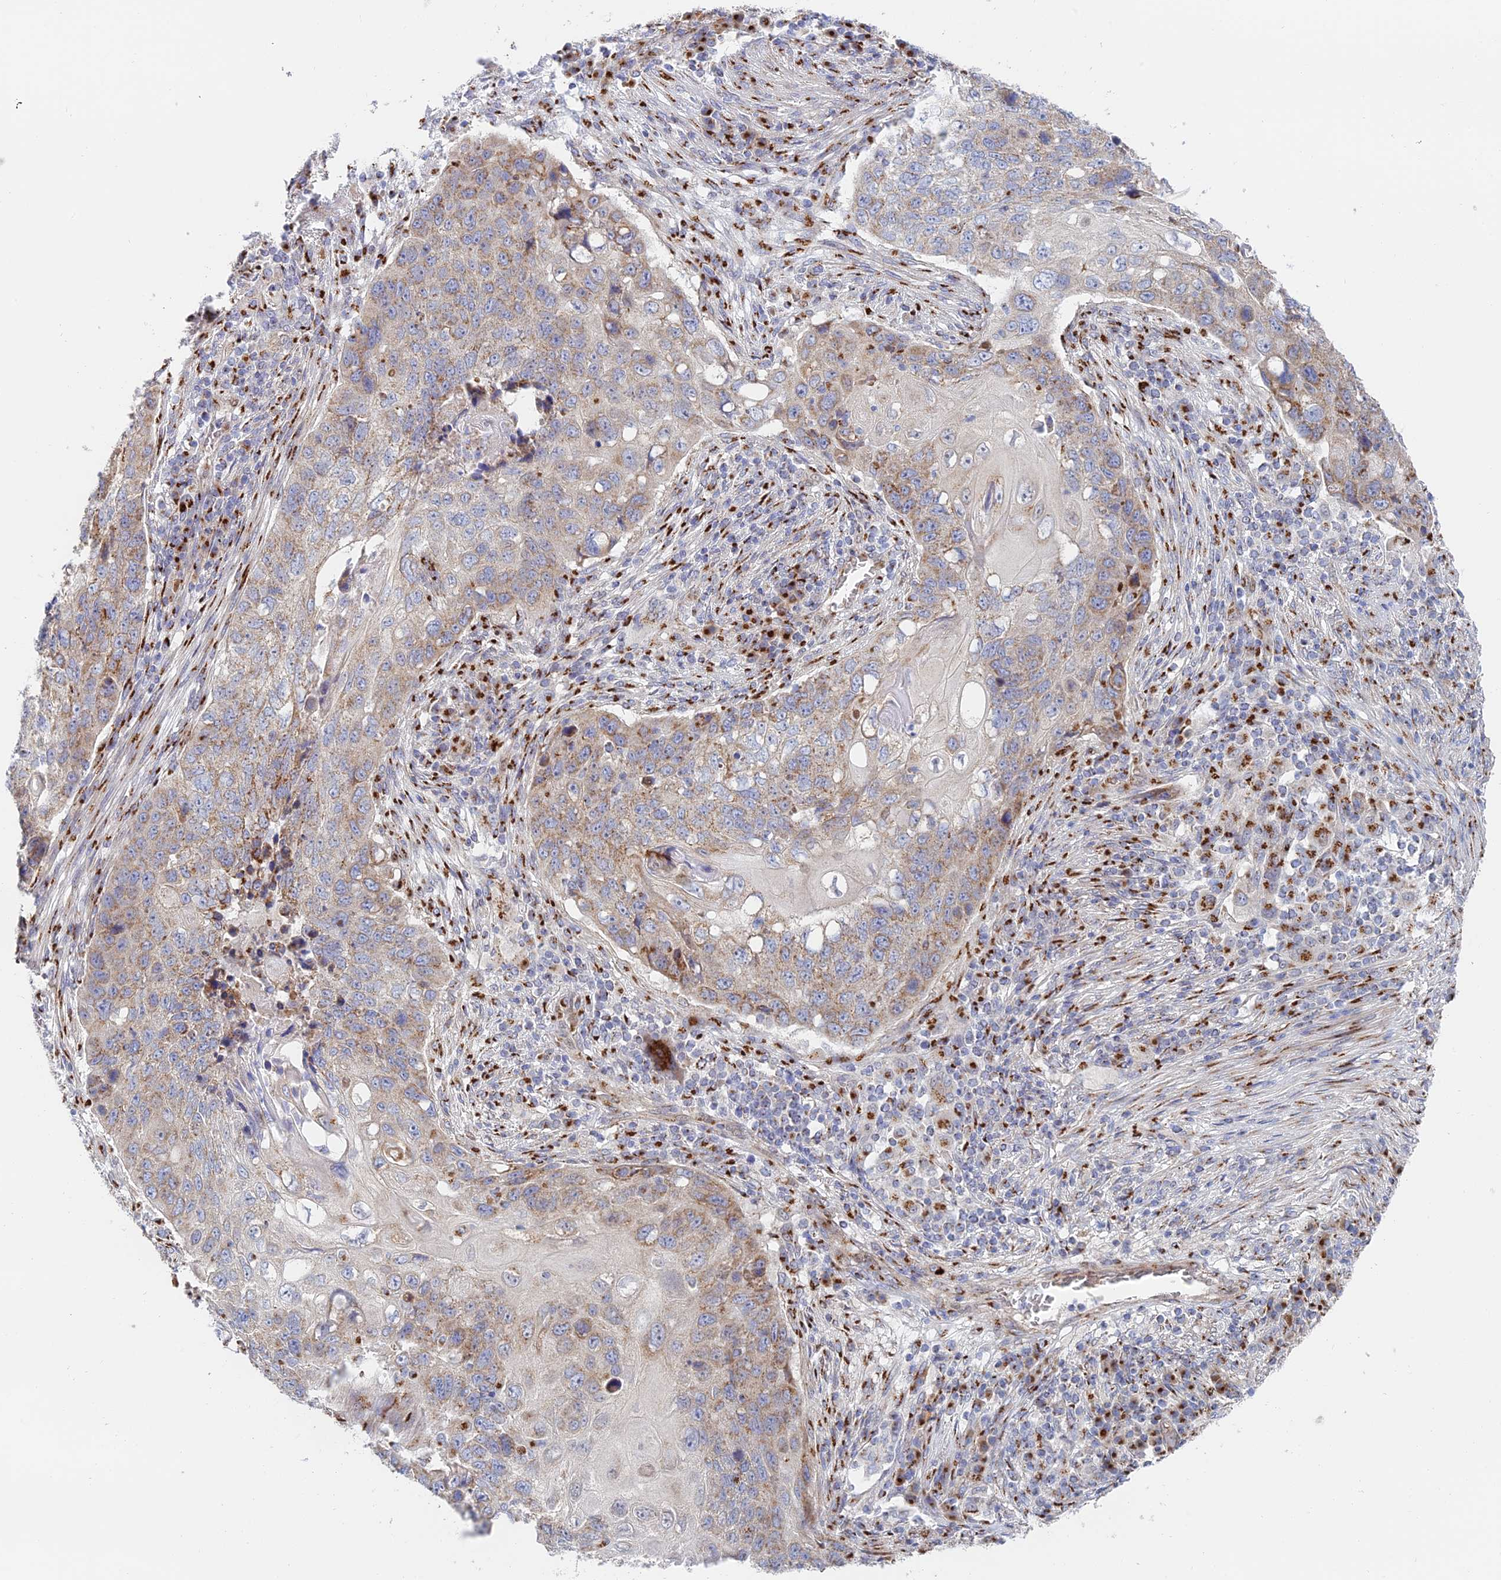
{"staining": {"intensity": "moderate", "quantity": "25%-75%", "location": "cytoplasmic/membranous"}, "tissue": "lung cancer", "cell_type": "Tumor cells", "image_type": "cancer", "snomed": [{"axis": "morphology", "description": "Squamous cell carcinoma, NOS"}, {"axis": "topography", "description": "Lung"}], "caption": "Brown immunohistochemical staining in human lung cancer demonstrates moderate cytoplasmic/membranous expression in about 25%-75% of tumor cells.", "gene": "HS2ST1", "patient": {"sex": "female", "age": 63}}